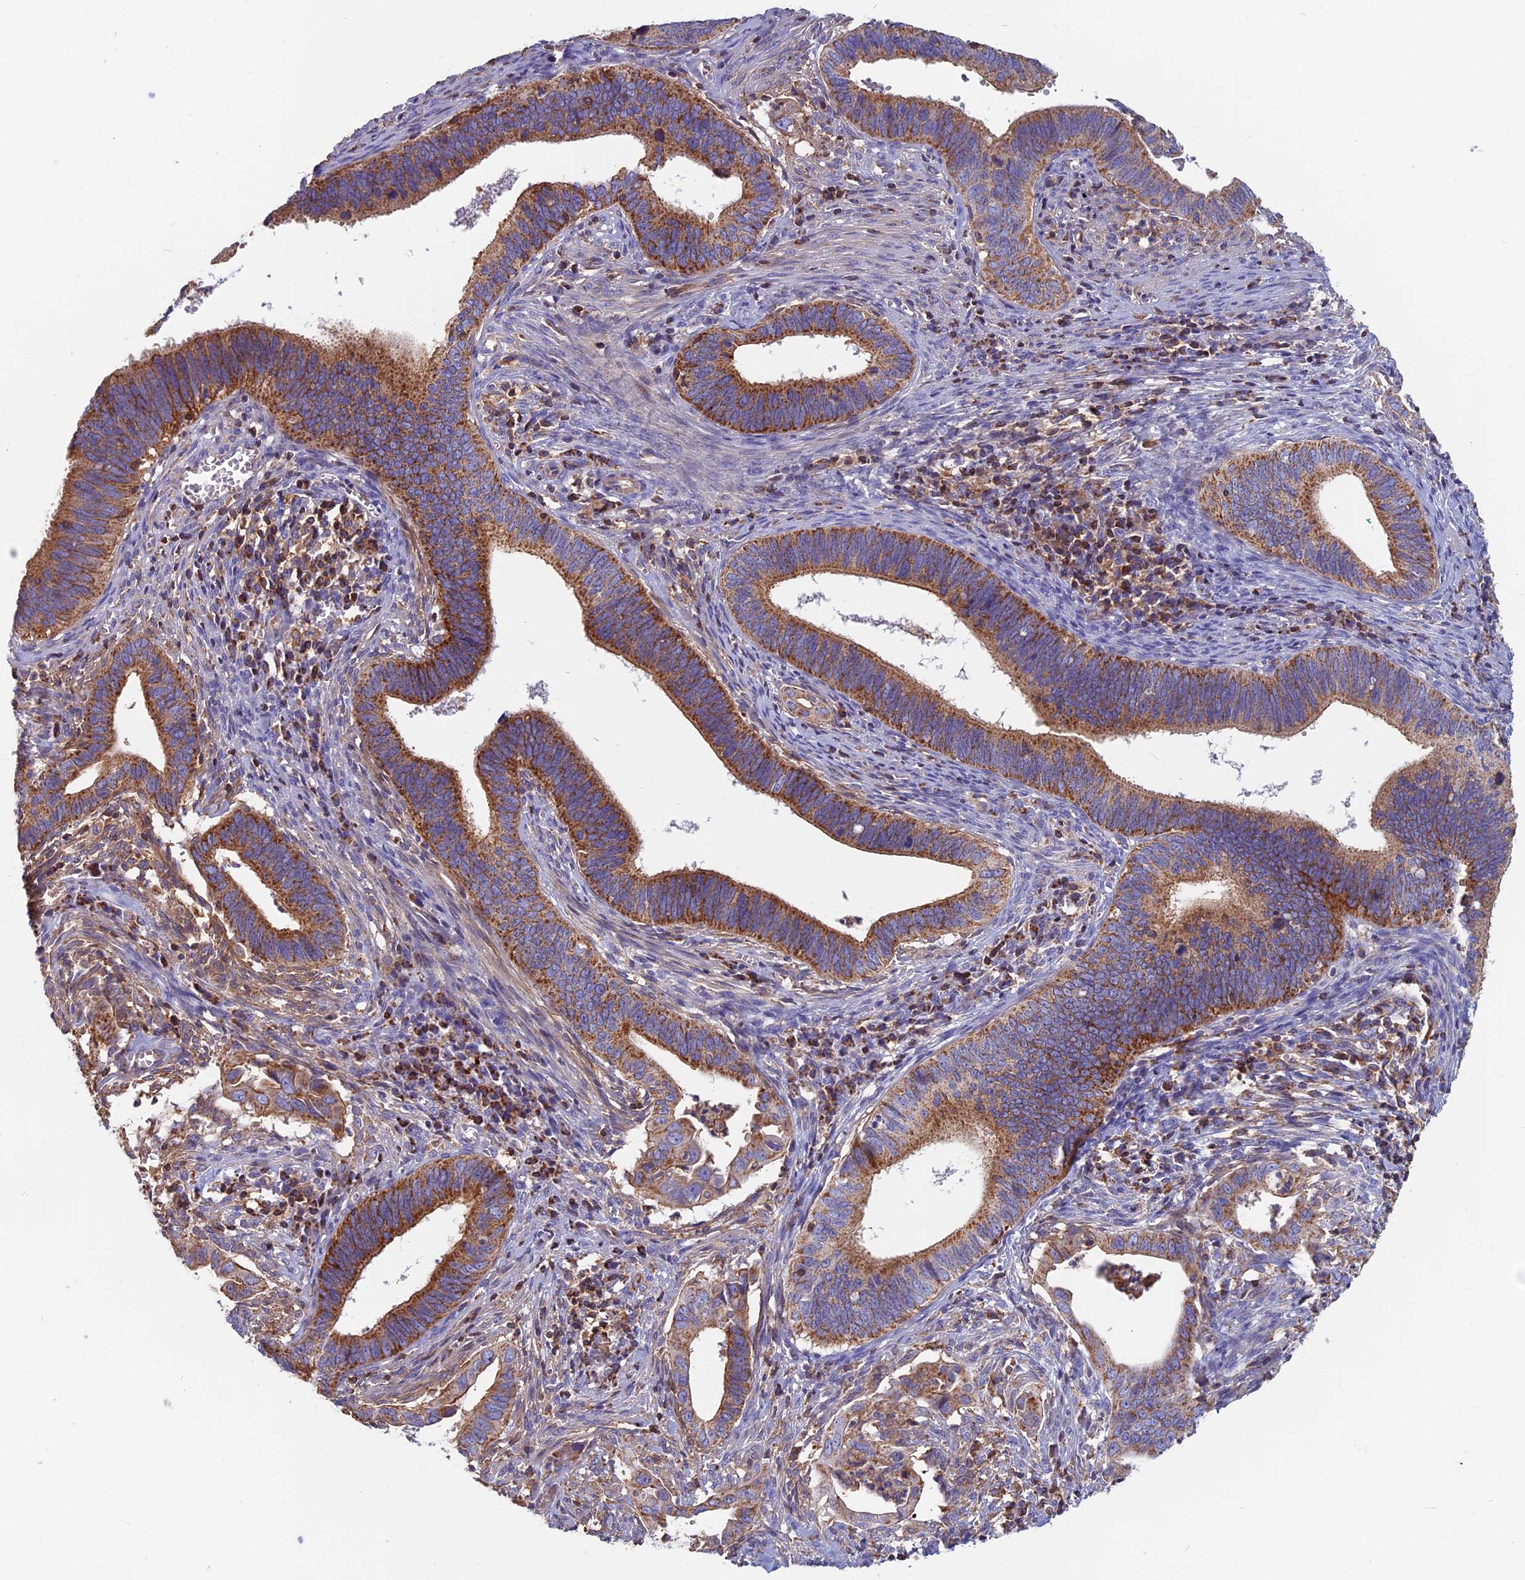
{"staining": {"intensity": "strong", "quantity": ">75%", "location": "cytoplasmic/membranous"}, "tissue": "cervical cancer", "cell_type": "Tumor cells", "image_type": "cancer", "snomed": [{"axis": "morphology", "description": "Adenocarcinoma, NOS"}, {"axis": "topography", "description": "Cervix"}], "caption": "This is an image of IHC staining of cervical adenocarcinoma, which shows strong positivity in the cytoplasmic/membranous of tumor cells.", "gene": "HSD17B8", "patient": {"sex": "female", "age": 42}}